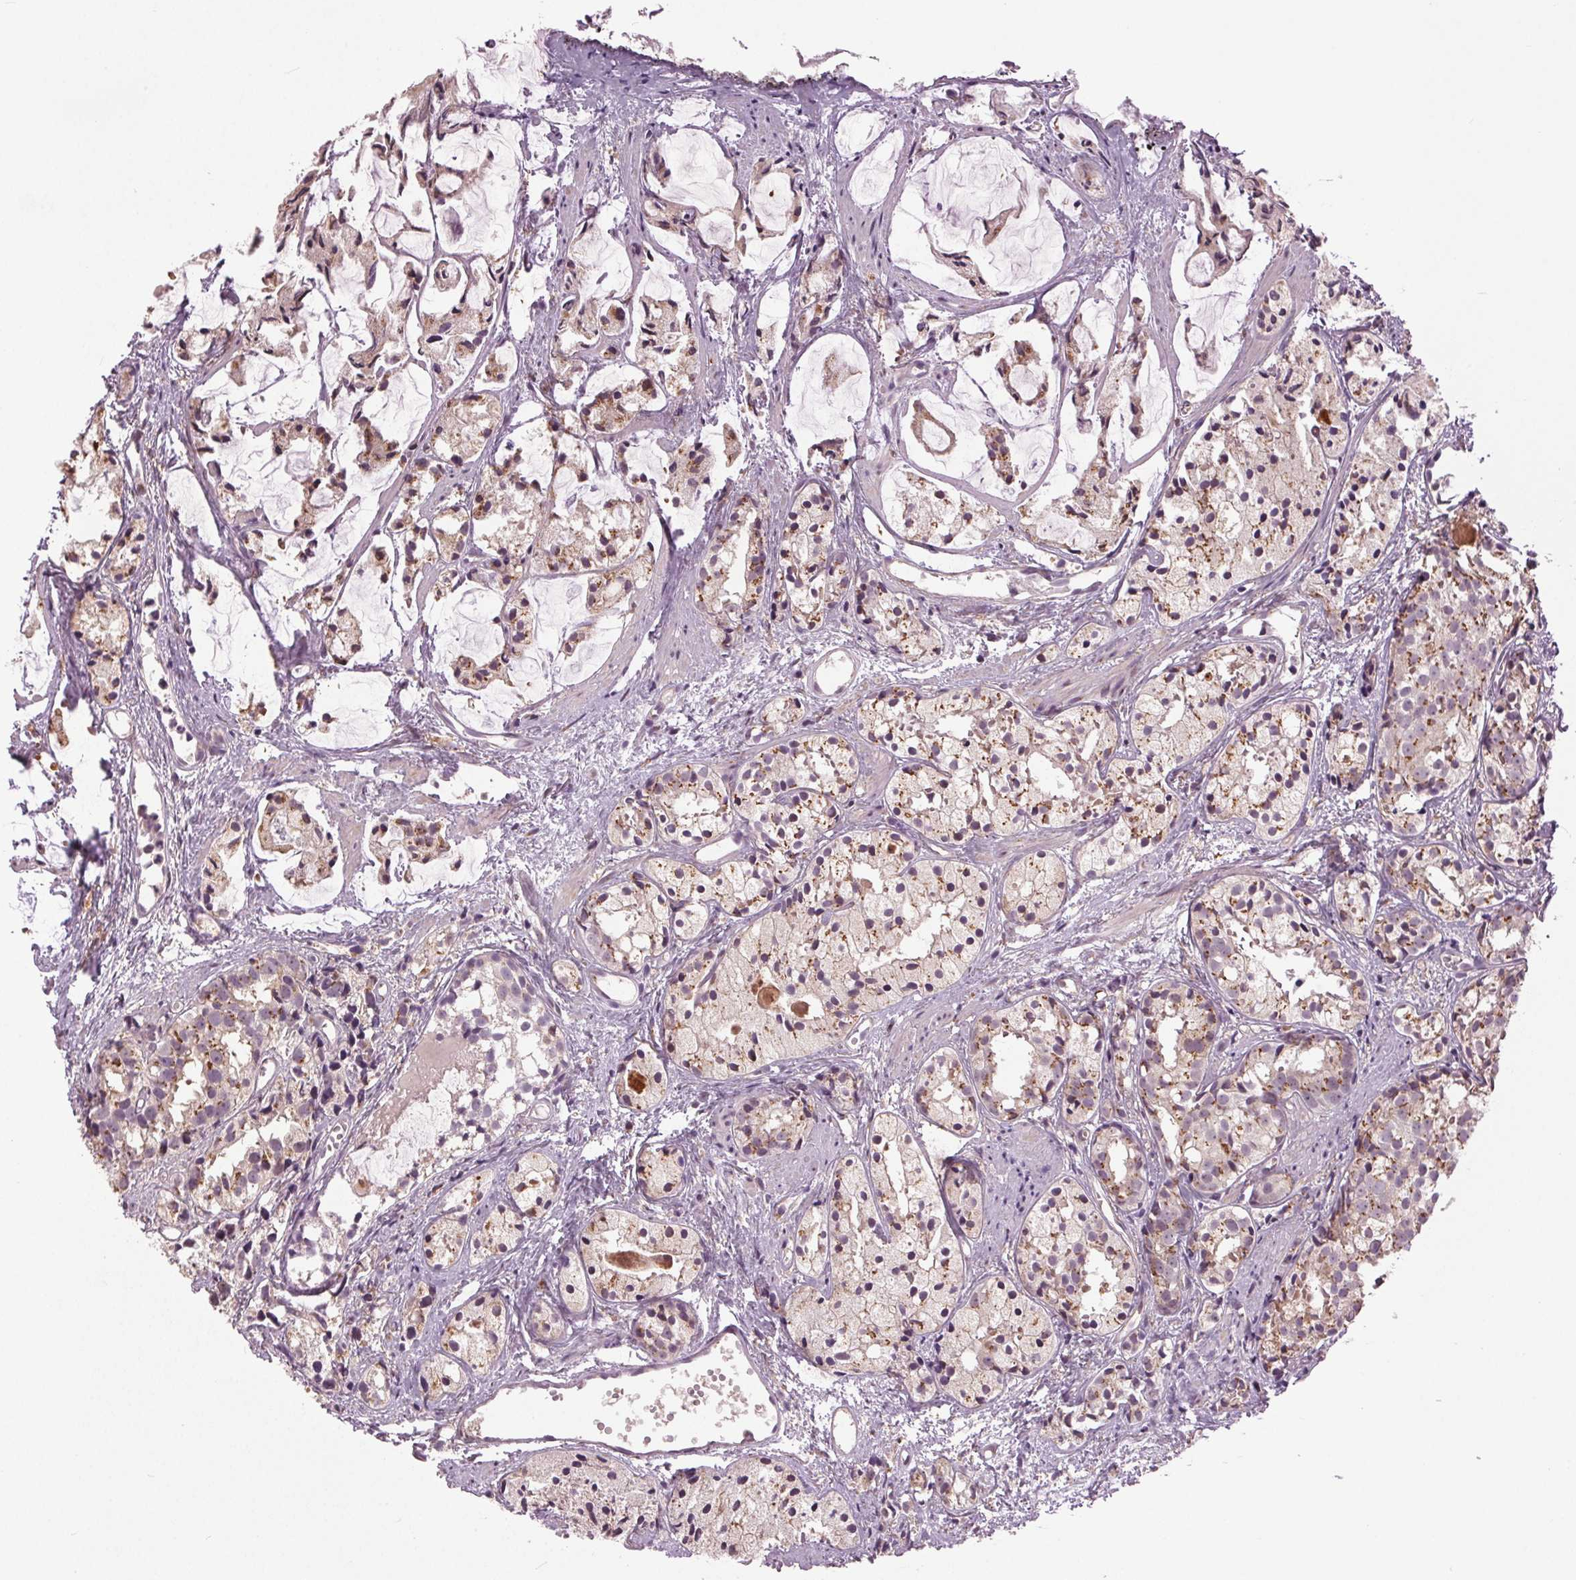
{"staining": {"intensity": "moderate", "quantity": "25%-75%", "location": "cytoplasmic/membranous"}, "tissue": "prostate cancer", "cell_type": "Tumor cells", "image_type": "cancer", "snomed": [{"axis": "morphology", "description": "Adenocarcinoma, High grade"}, {"axis": "topography", "description": "Prostate"}], "caption": "Protein staining of high-grade adenocarcinoma (prostate) tissue exhibits moderate cytoplasmic/membranous expression in about 25%-75% of tumor cells. (DAB (3,3'-diaminobenzidine) IHC with brightfield microscopy, high magnification).", "gene": "BSDC1", "patient": {"sex": "male", "age": 85}}